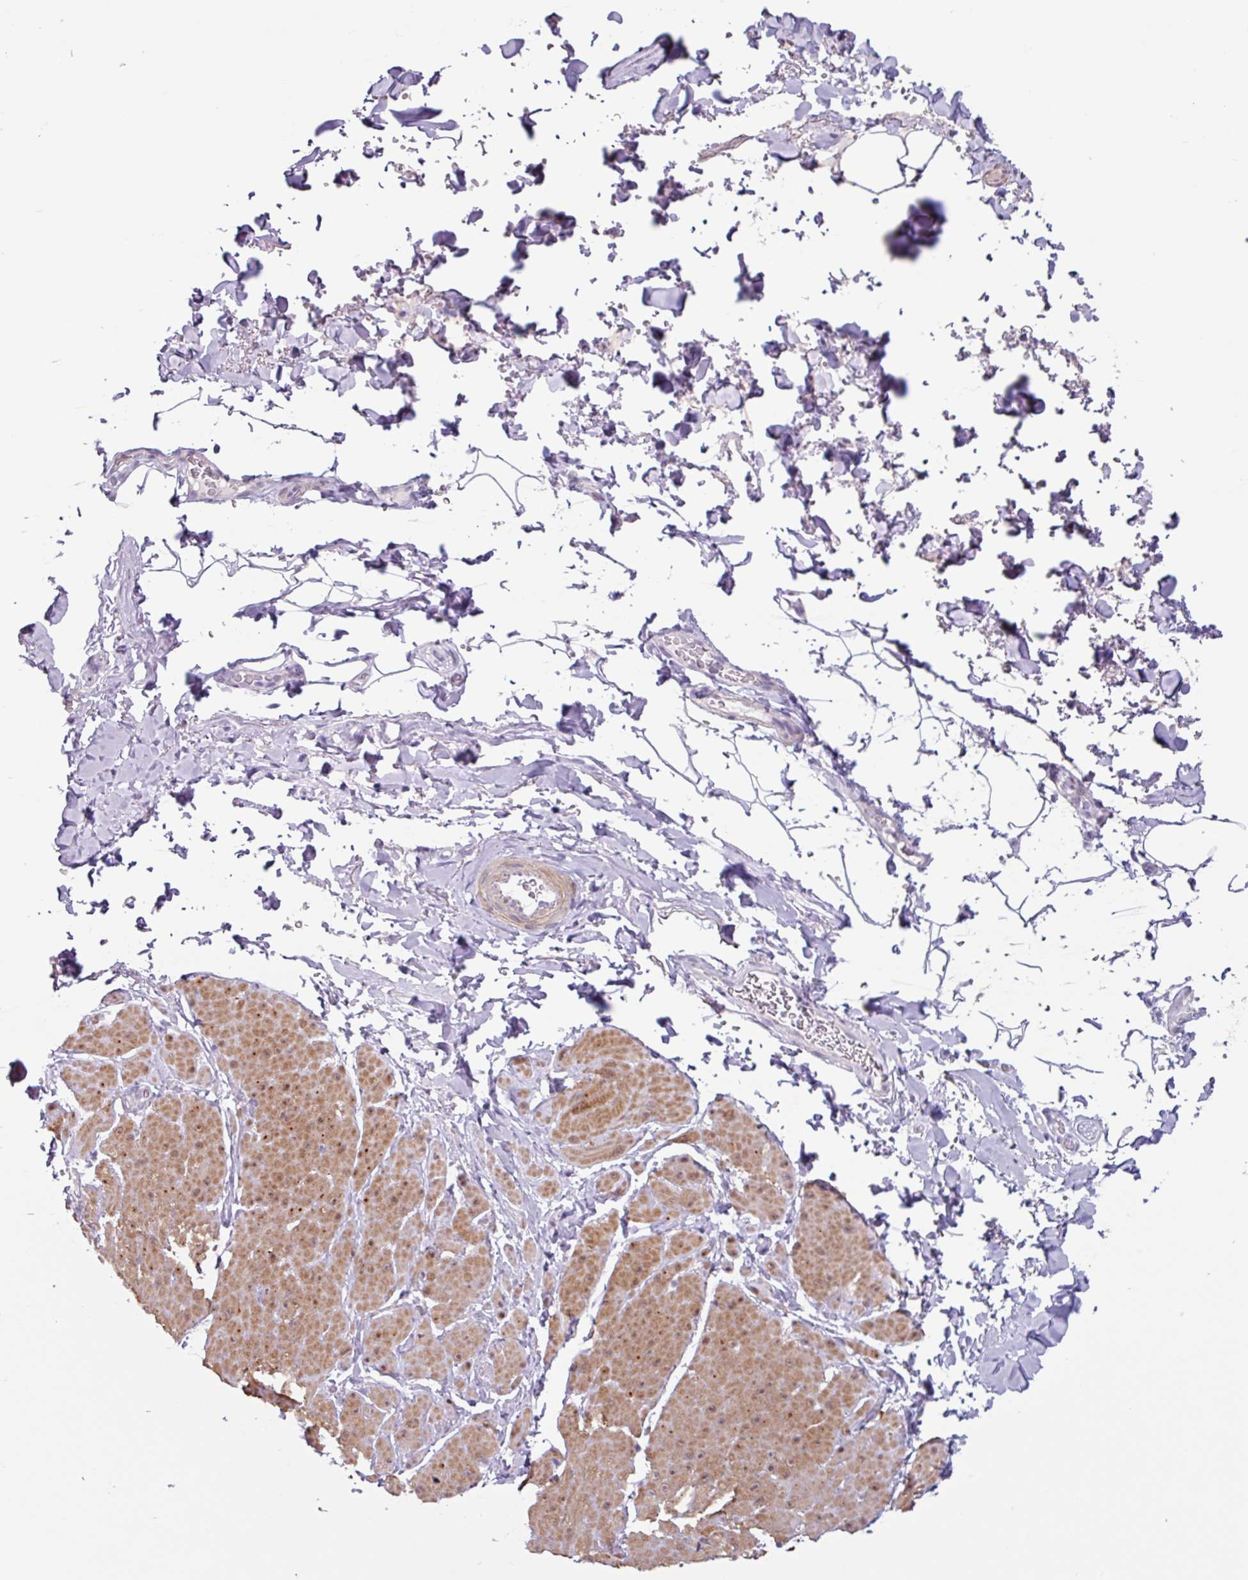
{"staining": {"intensity": "negative", "quantity": "none", "location": "none"}, "tissue": "adipose tissue", "cell_type": "Adipocytes", "image_type": "normal", "snomed": [{"axis": "morphology", "description": "Normal tissue, NOS"}, {"axis": "topography", "description": "Rectum"}, {"axis": "topography", "description": "Peripheral nerve tissue"}], "caption": "Immunohistochemical staining of benign adipose tissue reveals no significant positivity in adipocytes.", "gene": "OTX1", "patient": {"sex": "female", "age": 69}}